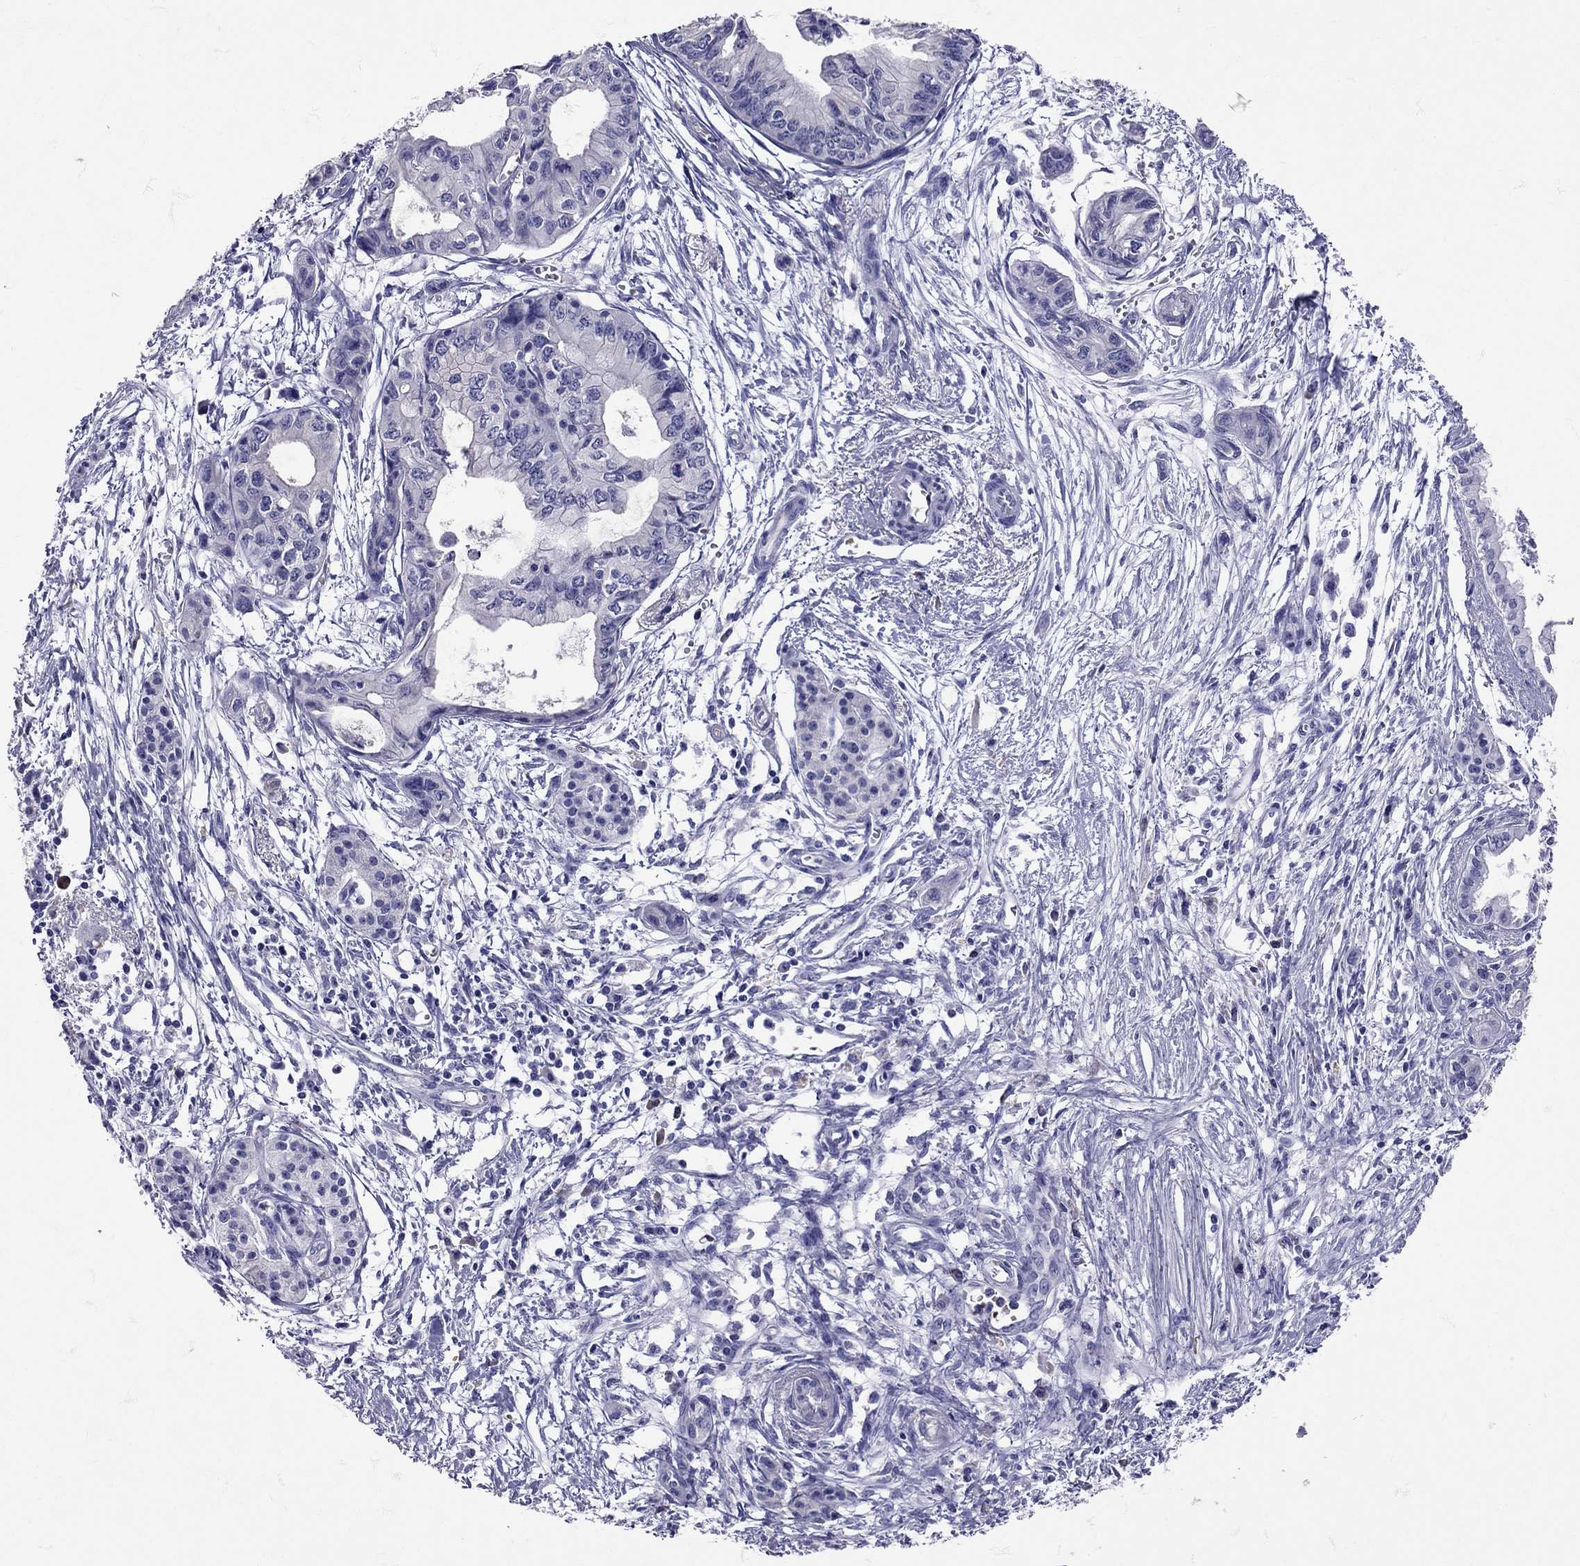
{"staining": {"intensity": "negative", "quantity": "none", "location": "none"}, "tissue": "pancreatic cancer", "cell_type": "Tumor cells", "image_type": "cancer", "snomed": [{"axis": "morphology", "description": "Adenocarcinoma, NOS"}, {"axis": "topography", "description": "Pancreas"}], "caption": "Histopathology image shows no protein expression in tumor cells of pancreatic cancer (adenocarcinoma) tissue. (Stains: DAB immunohistochemistry (IHC) with hematoxylin counter stain, Microscopy: brightfield microscopy at high magnification).", "gene": "TBR1", "patient": {"sex": "female", "age": 76}}